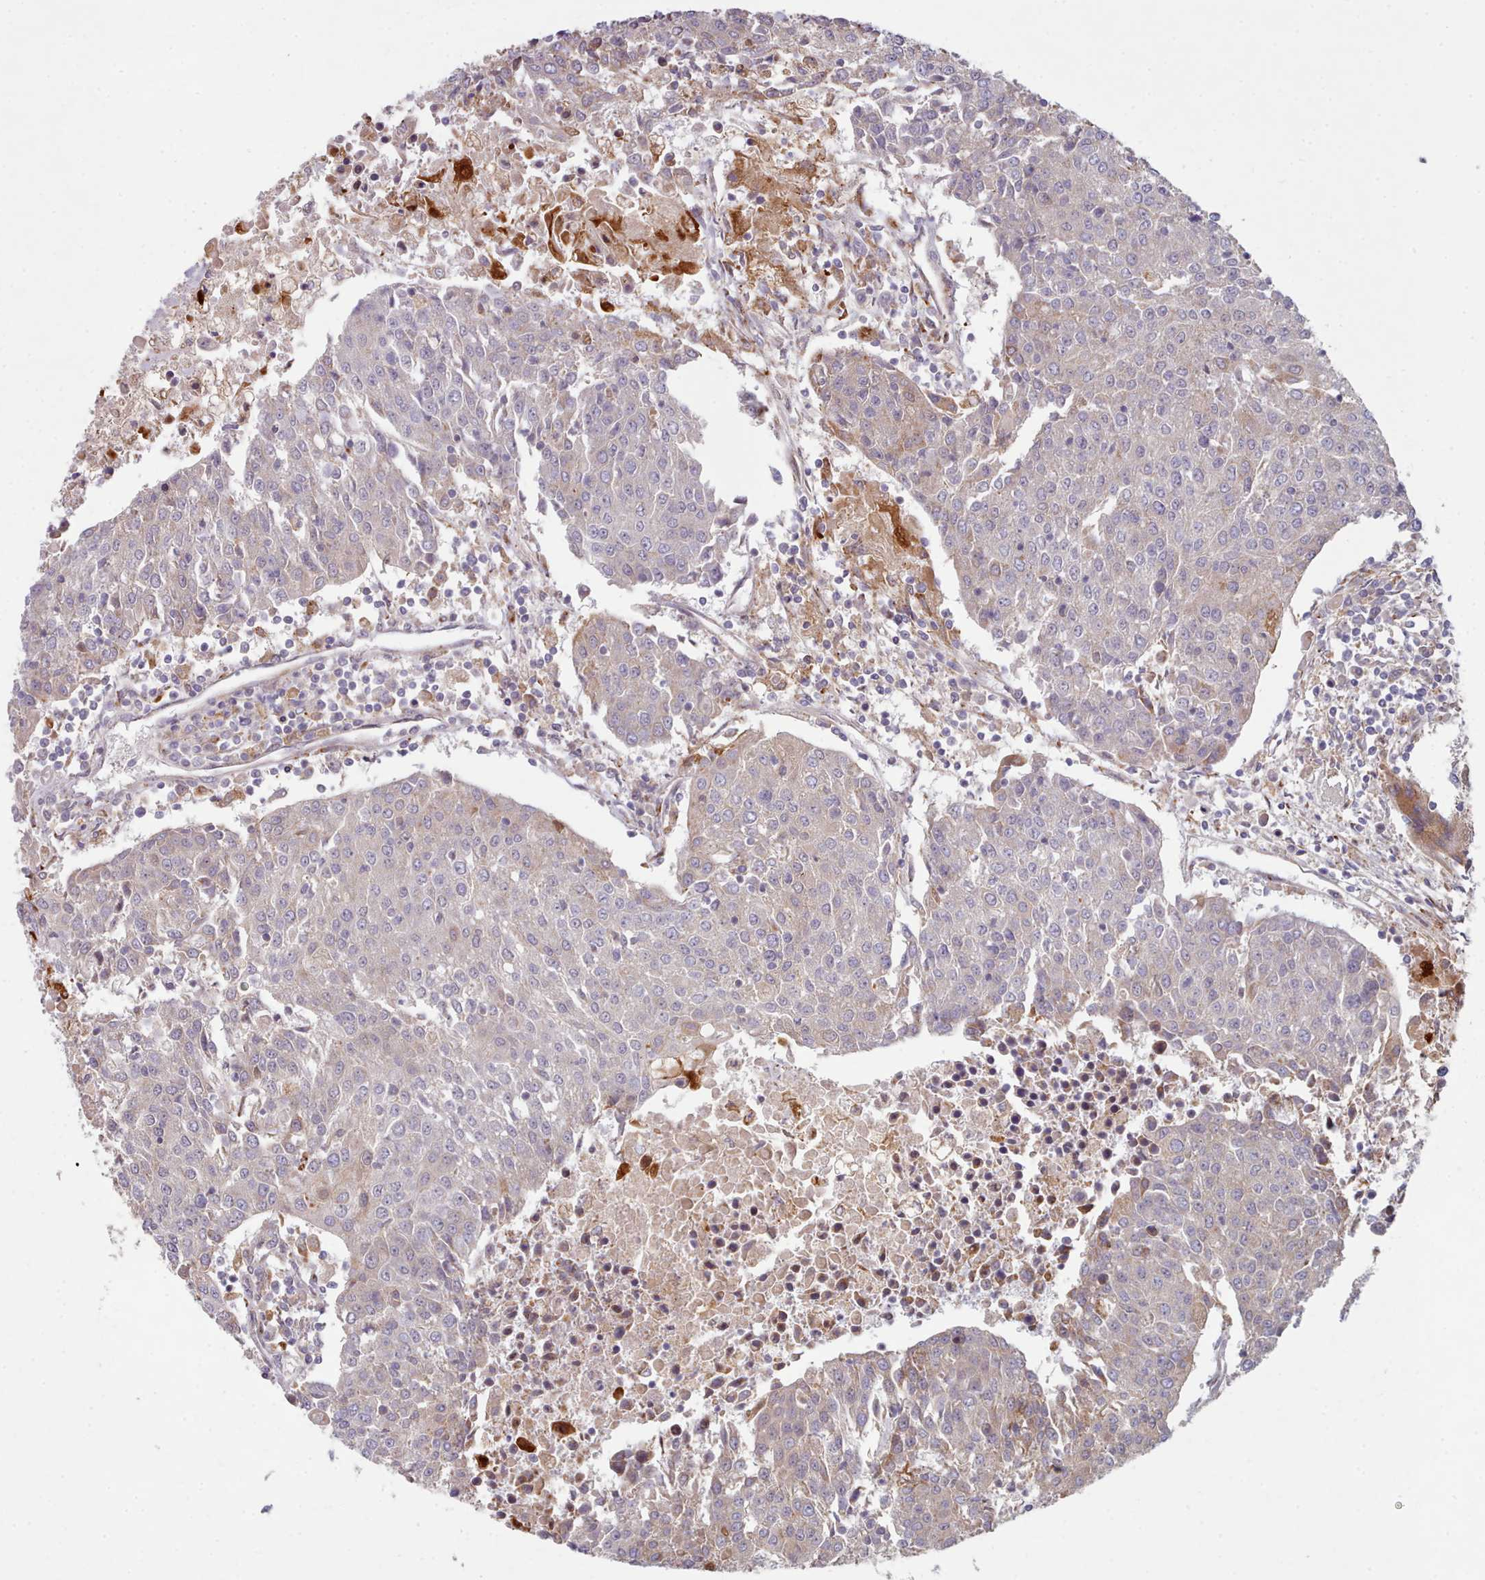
{"staining": {"intensity": "weak", "quantity": "<25%", "location": "cytoplasmic/membranous"}, "tissue": "urothelial cancer", "cell_type": "Tumor cells", "image_type": "cancer", "snomed": [{"axis": "morphology", "description": "Urothelial carcinoma, High grade"}, {"axis": "topography", "description": "Urinary bladder"}], "caption": "IHC micrograph of human high-grade urothelial carcinoma stained for a protein (brown), which displays no staining in tumor cells. (Brightfield microscopy of DAB (3,3'-diaminobenzidine) IHC at high magnification).", "gene": "TRIM26", "patient": {"sex": "female", "age": 85}}